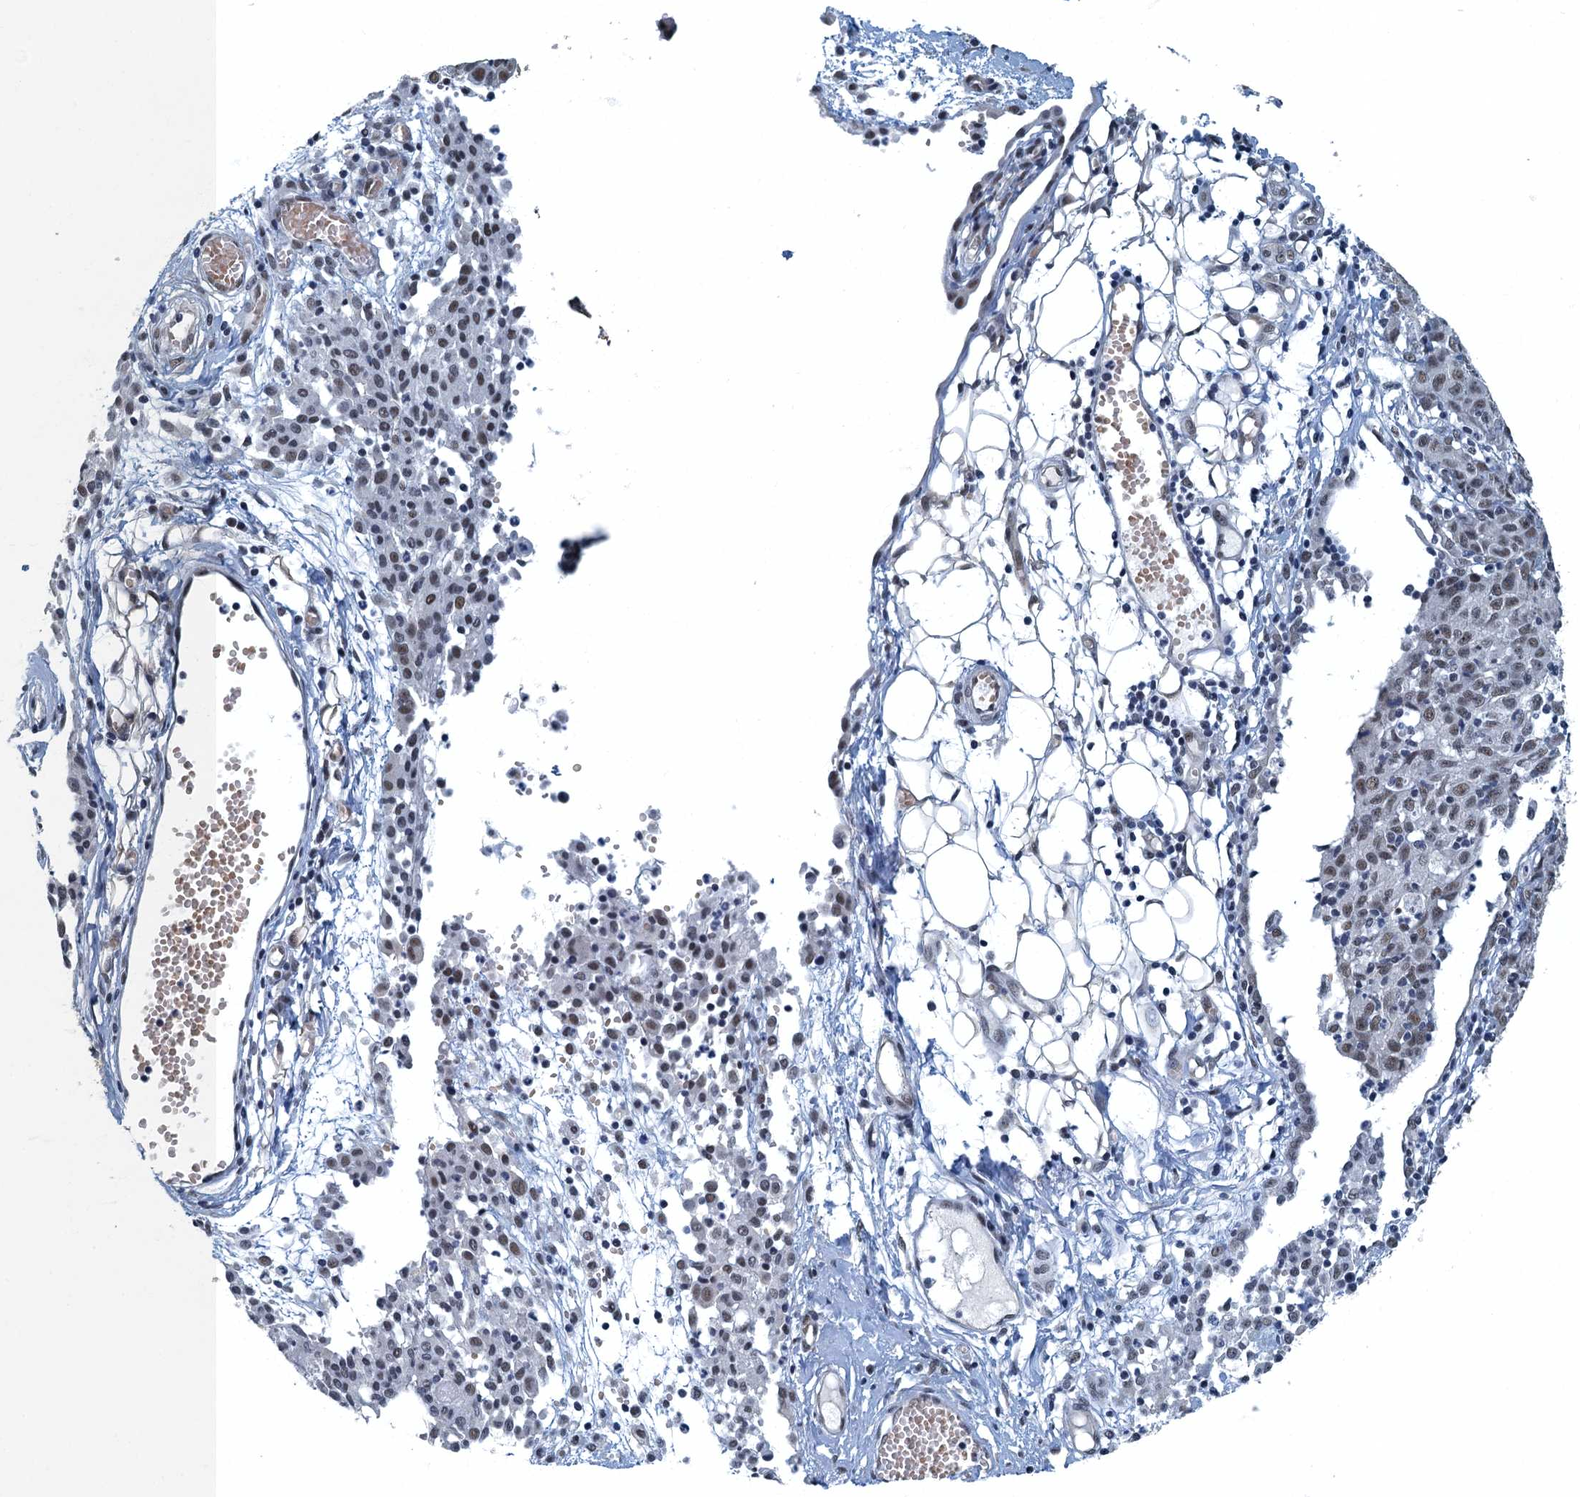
{"staining": {"intensity": "weak", "quantity": ">75%", "location": "nuclear"}, "tissue": "ovarian cancer", "cell_type": "Tumor cells", "image_type": "cancer", "snomed": [{"axis": "morphology", "description": "Carcinoma, endometroid"}, {"axis": "topography", "description": "Ovary"}], "caption": "A brown stain shows weak nuclear expression of a protein in human ovarian cancer tumor cells.", "gene": "GADL1", "patient": {"sex": "female", "age": 42}}